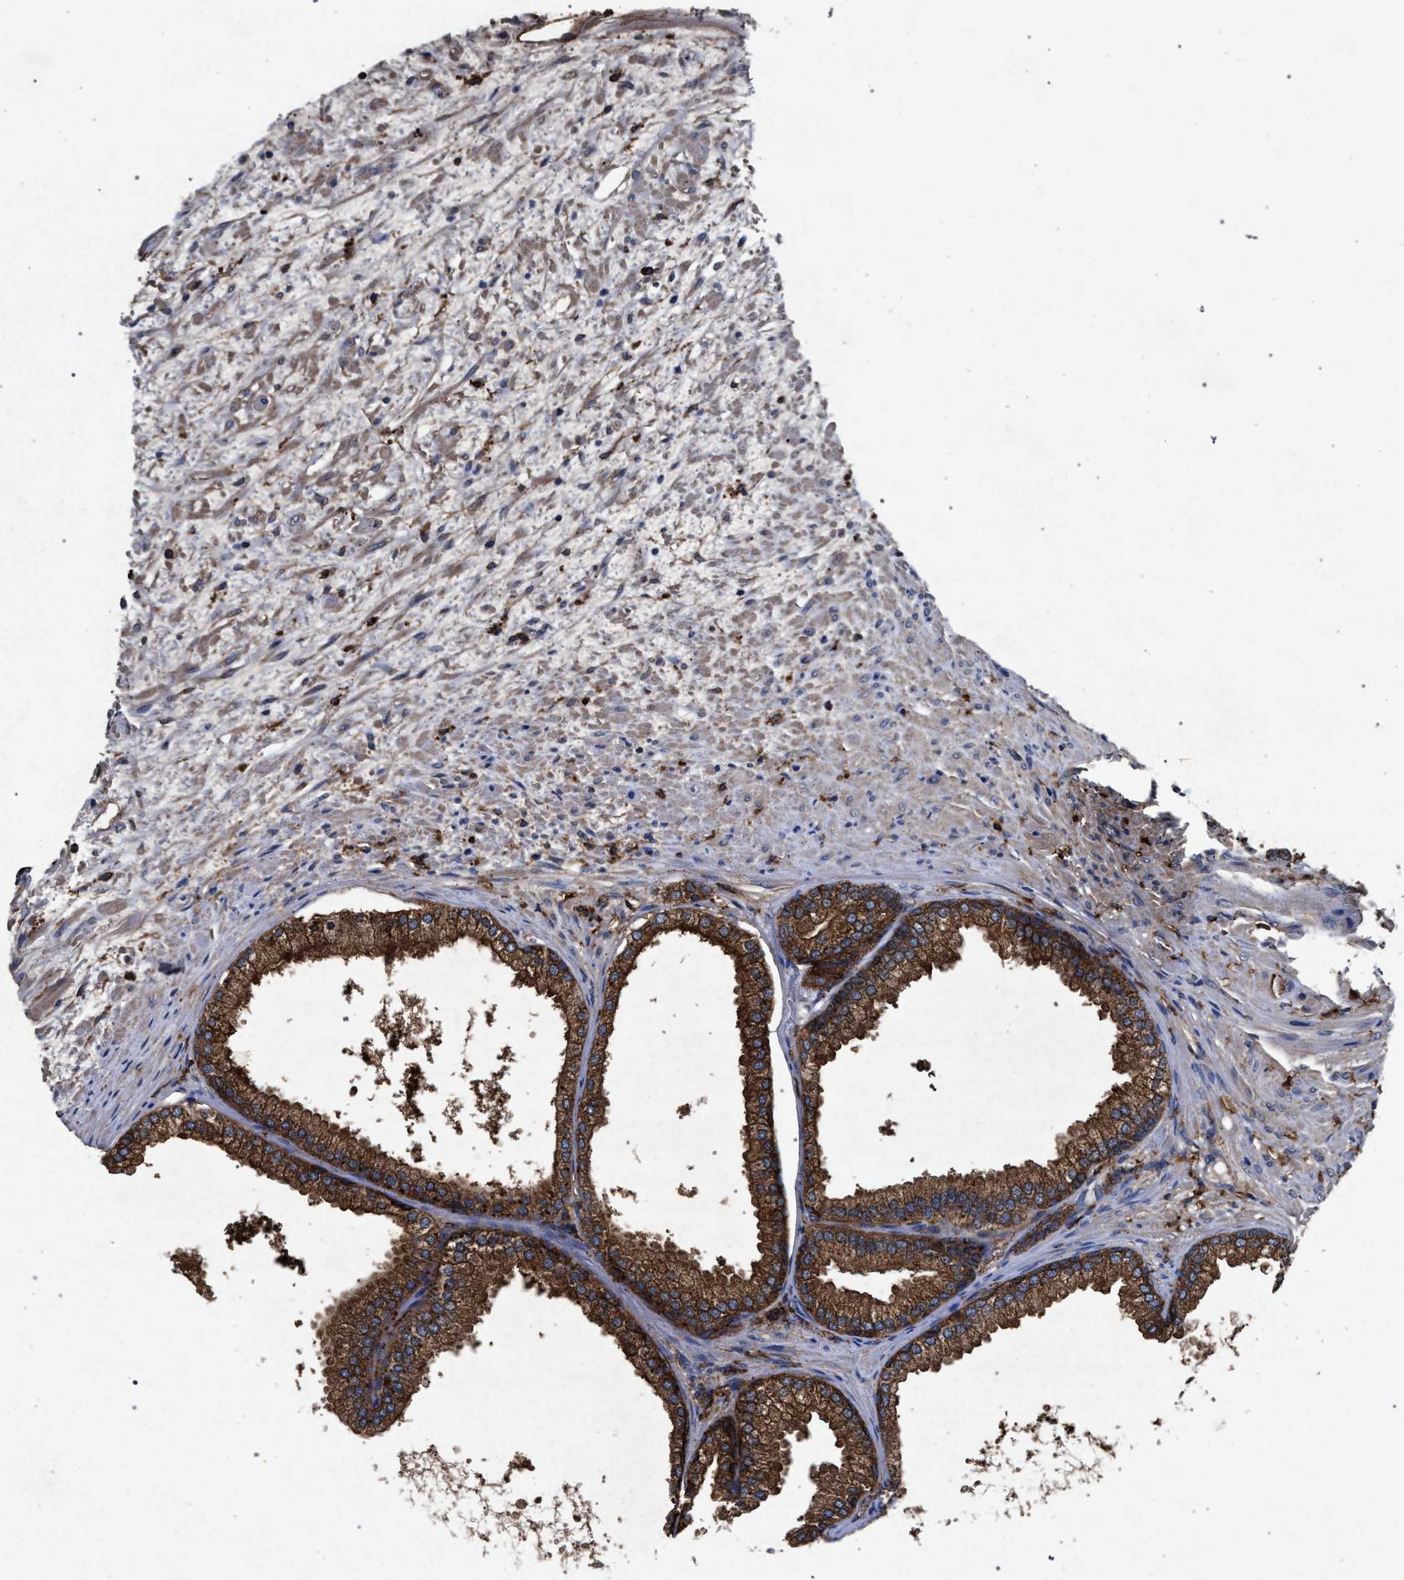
{"staining": {"intensity": "strong", "quantity": ">75%", "location": "cytoplasmic/membranous"}, "tissue": "prostate", "cell_type": "Glandular cells", "image_type": "normal", "snomed": [{"axis": "morphology", "description": "Normal tissue, NOS"}, {"axis": "topography", "description": "Prostate"}], "caption": "High-magnification brightfield microscopy of unremarkable prostate stained with DAB (brown) and counterstained with hematoxylin (blue). glandular cells exhibit strong cytoplasmic/membranous expression is appreciated in about>75% of cells. (Brightfield microscopy of DAB IHC at high magnification).", "gene": "MARCKS", "patient": {"sex": "male", "age": 76}}